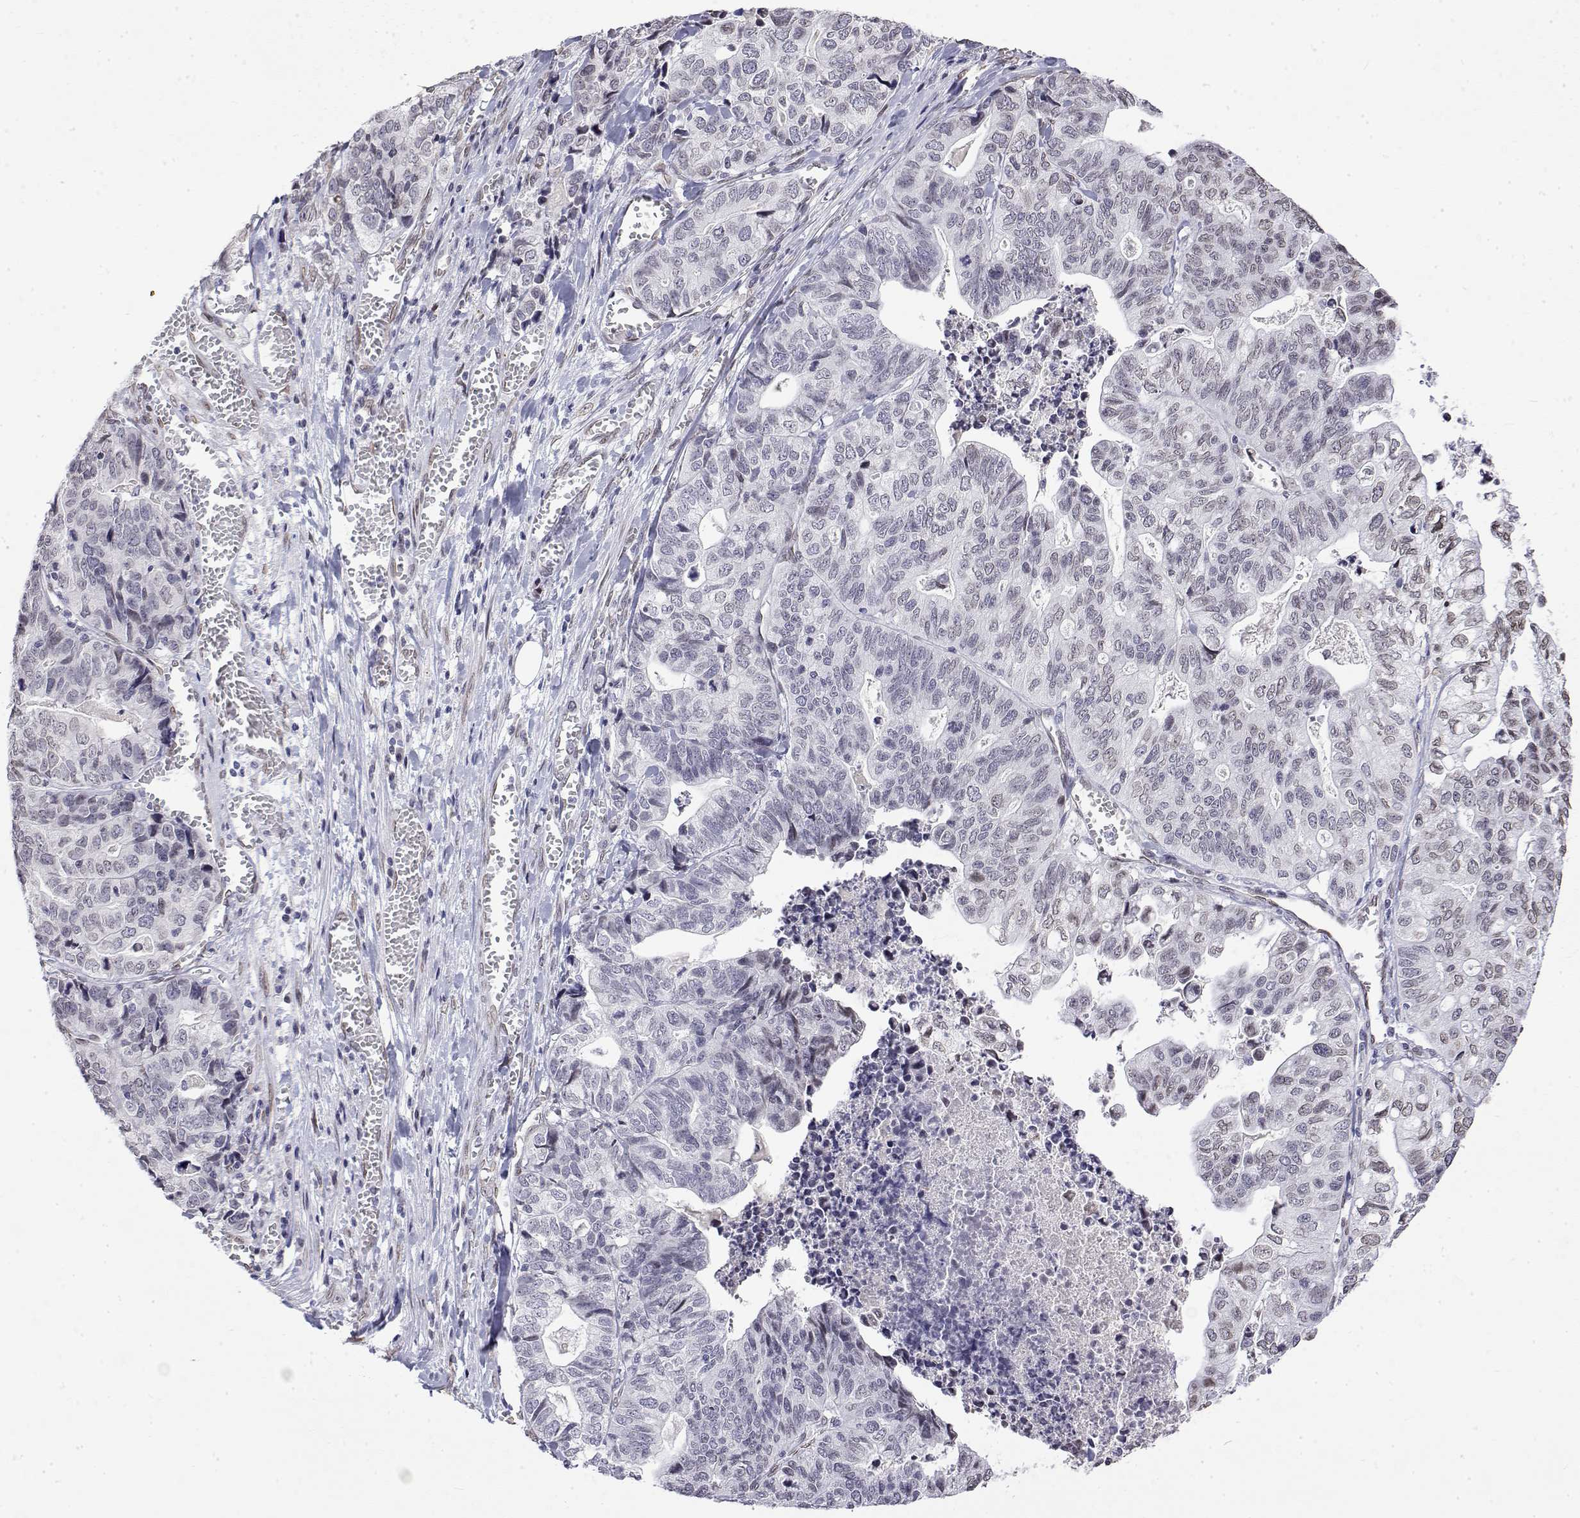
{"staining": {"intensity": "negative", "quantity": "none", "location": "none"}, "tissue": "stomach cancer", "cell_type": "Tumor cells", "image_type": "cancer", "snomed": [{"axis": "morphology", "description": "Adenocarcinoma, NOS"}, {"axis": "topography", "description": "Stomach, upper"}], "caption": "IHC image of neoplastic tissue: human stomach adenocarcinoma stained with DAB (3,3'-diaminobenzidine) reveals no significant protein staining in tumor cells. (Stains: DAB (3,3'-diaminobenzidine) immunohistochemistry with hematoxylin counter stain, Microscopy: brightfield microscopy at high magnification).", "gene": "ZNF532", "patient": {"sex": "female", "age": 67}}